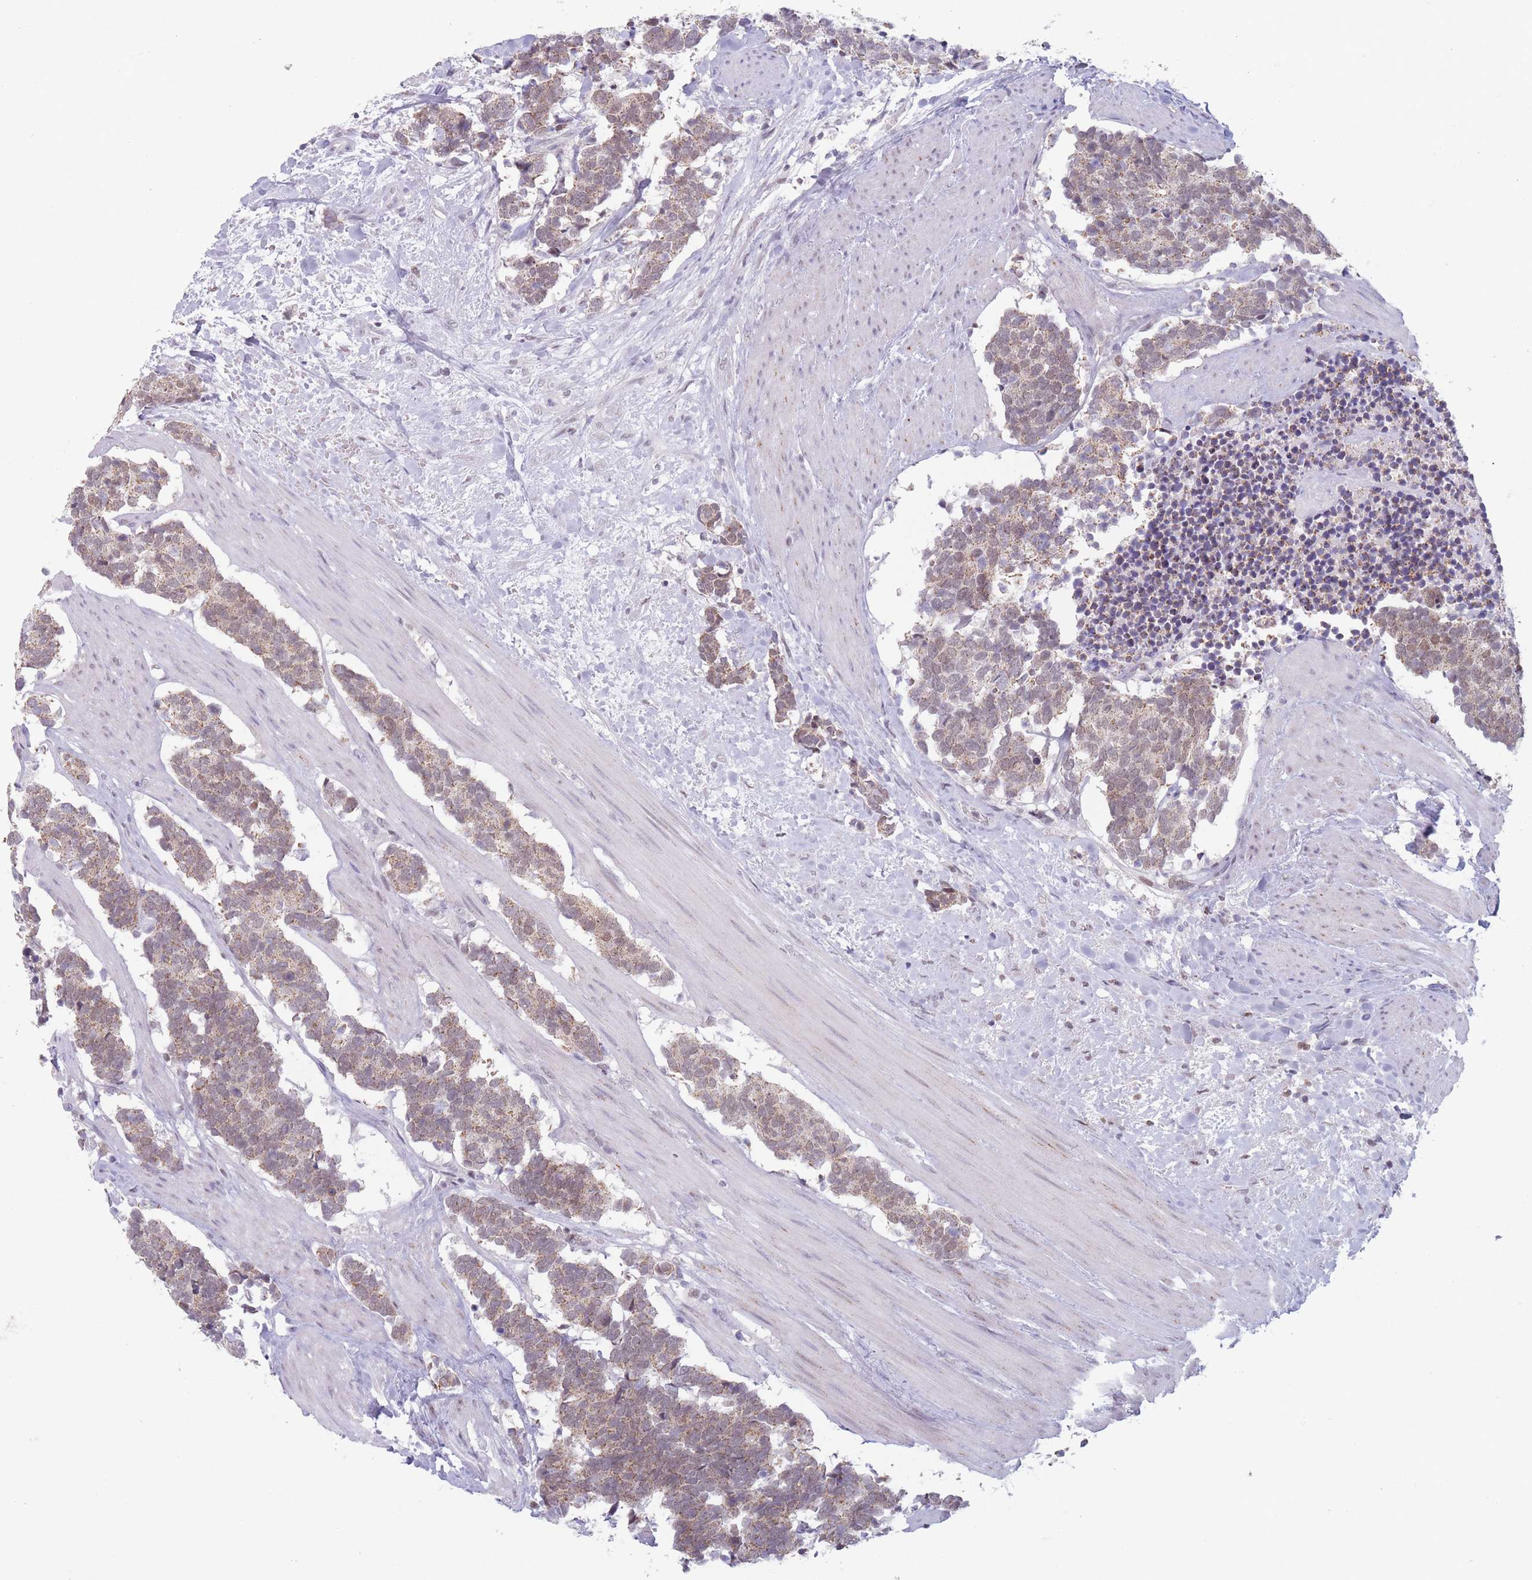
{"staining": {"intensity": "moderate", "quantity": ">75%", "location": "cytoplasmic/membranous"}, "tissue": "carcinoid", "cell_type": "Tumor cells", "image_type": "cancer", "snomed": [{"axis": "morphology", "description": "Carcinoma, NOS"}, {"axis": "morphology", "description": "Carcinoid, malignant, NOS"}, {"axis": "topography", "description": "Prostate"}], "caption": "Human carcinoma stained for a protein (brown) exhibits moderate cytoplasmic/membranous positive positivity in approximately >75% of tumor cells.", "gene": "ARID3B", "patient": {"sex": "male", "age": 57}}